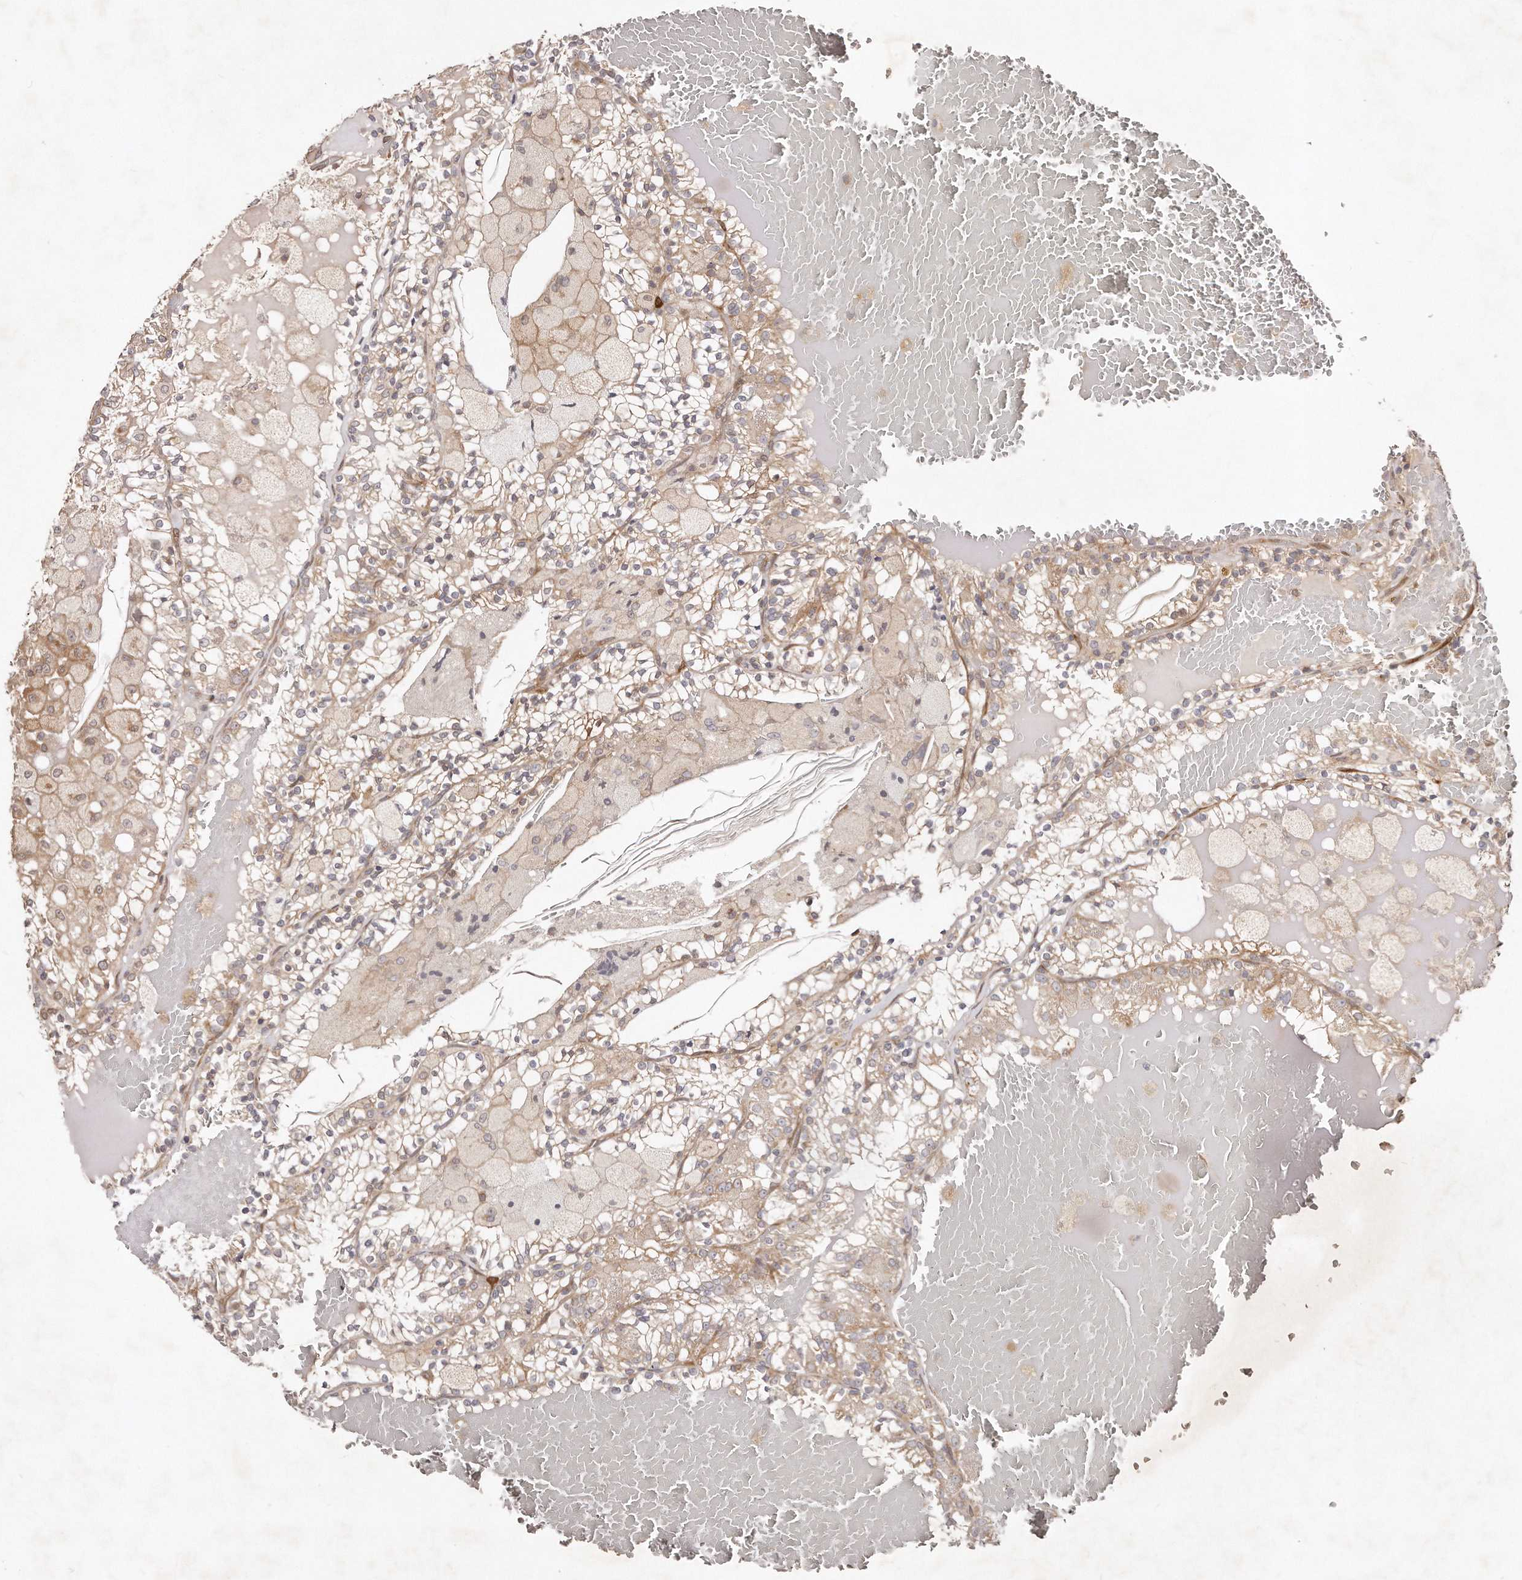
{"staining": {"intensity": "weak", "quantity": ">75%", "location": "cytoplasmic/membranous"}, "tissue": "renal cancer", "cell_type": "Tumor cells", "image_type": "cancer", "snomed": [{"axis": "morphology", "description": "Adenocarcinoma, NOS"}, {"axis": "topography", "description": "Kidney"}], "caption": "Renal cancer stained with a protein marker reveals weak staining in tumor cells.", "gene": "GBP4", "patient": {"sex": "female", "age": 56}}